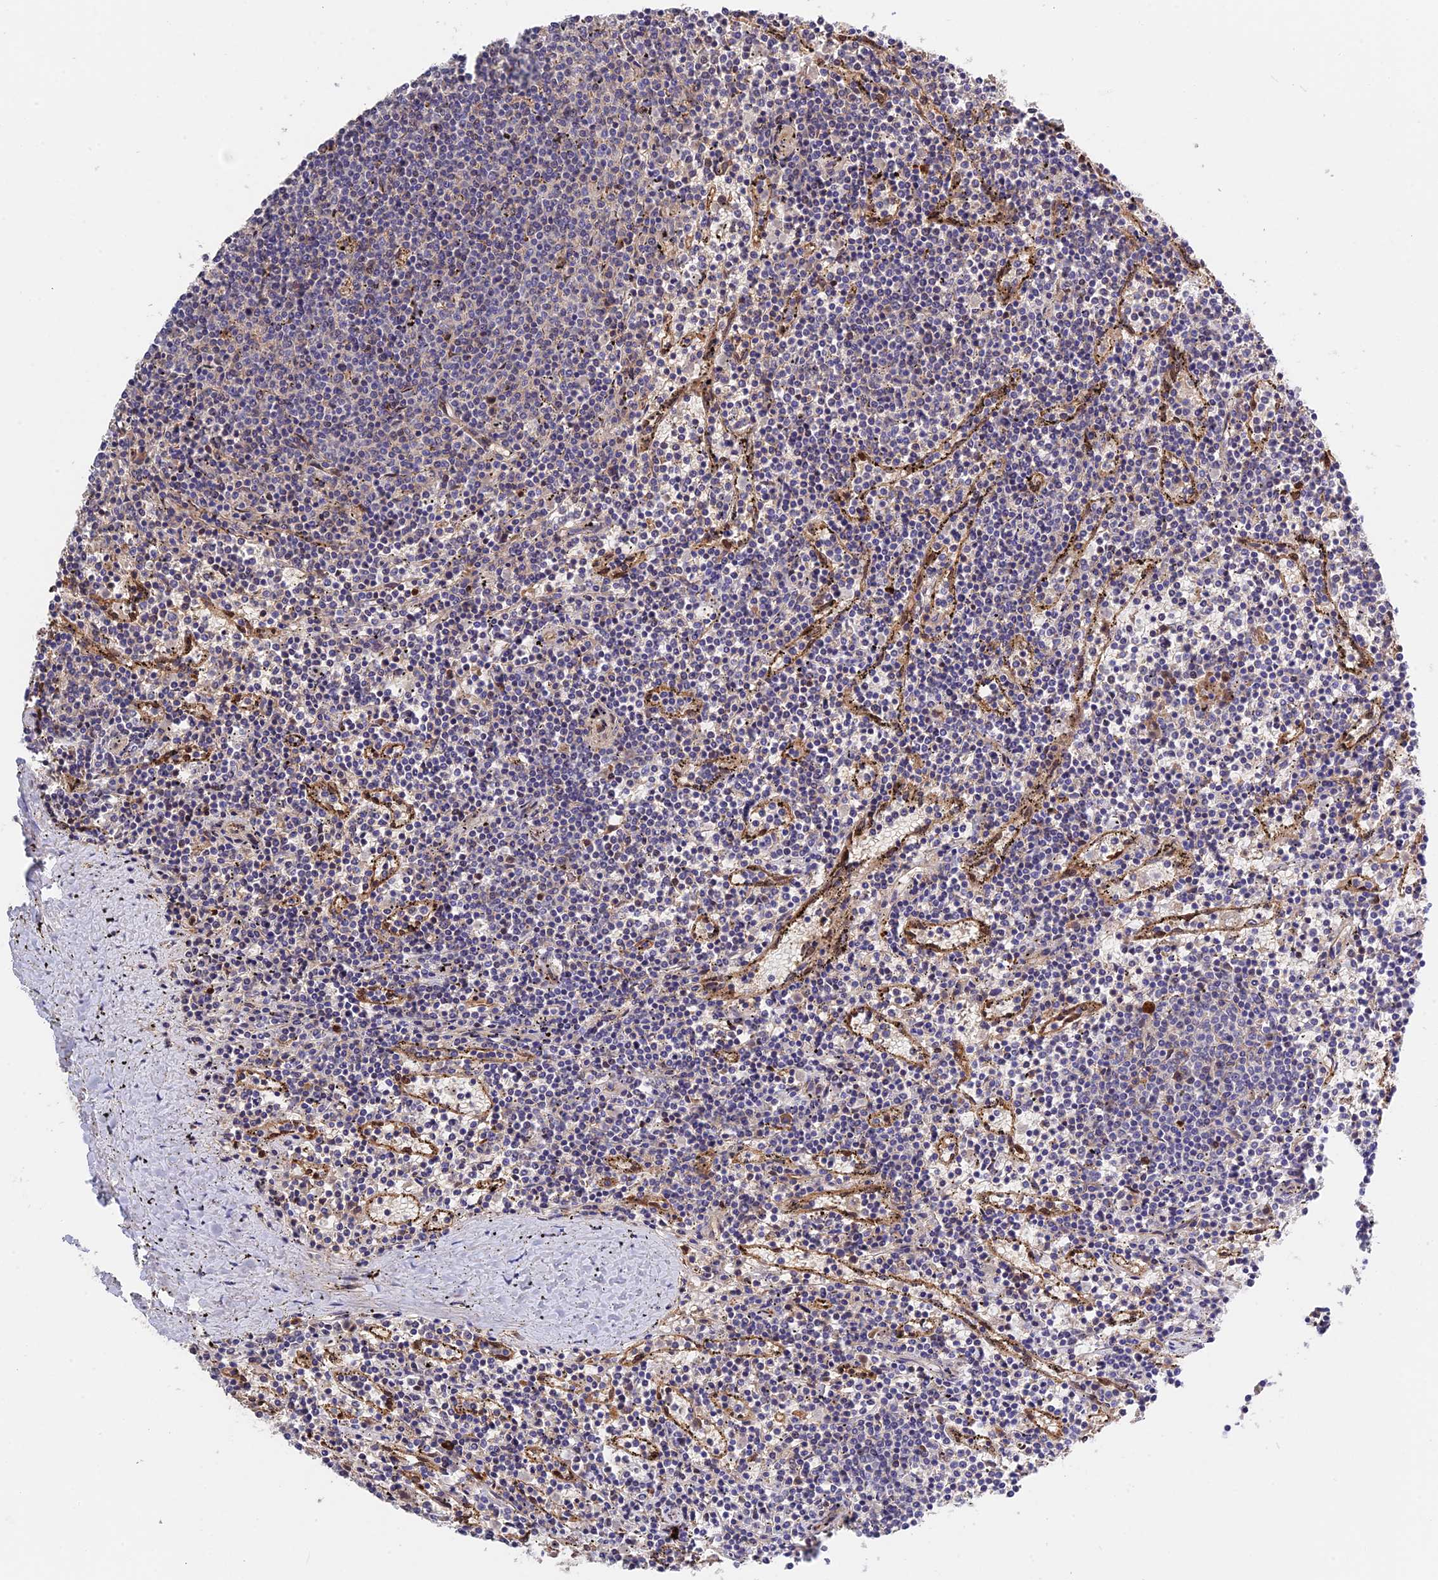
{"staining": {"intensity": "negative", "quantity": "none", "location": "none"}, "tissue": "lymphoma", "cell_type": "Tumor cells", "image_type": "cancer", "snomed": [{"axis": "morphology", "description": "Malignant lymphoma, non-Hodgkin's type, Low grade"}, {"axis": "topography", "description": "Spleen"}], "caption": "IHC of human lymphoma displays no staining in tumor cells.", "gene": "MFSD2A", "patient": {"sex": "female", "age": 50}}